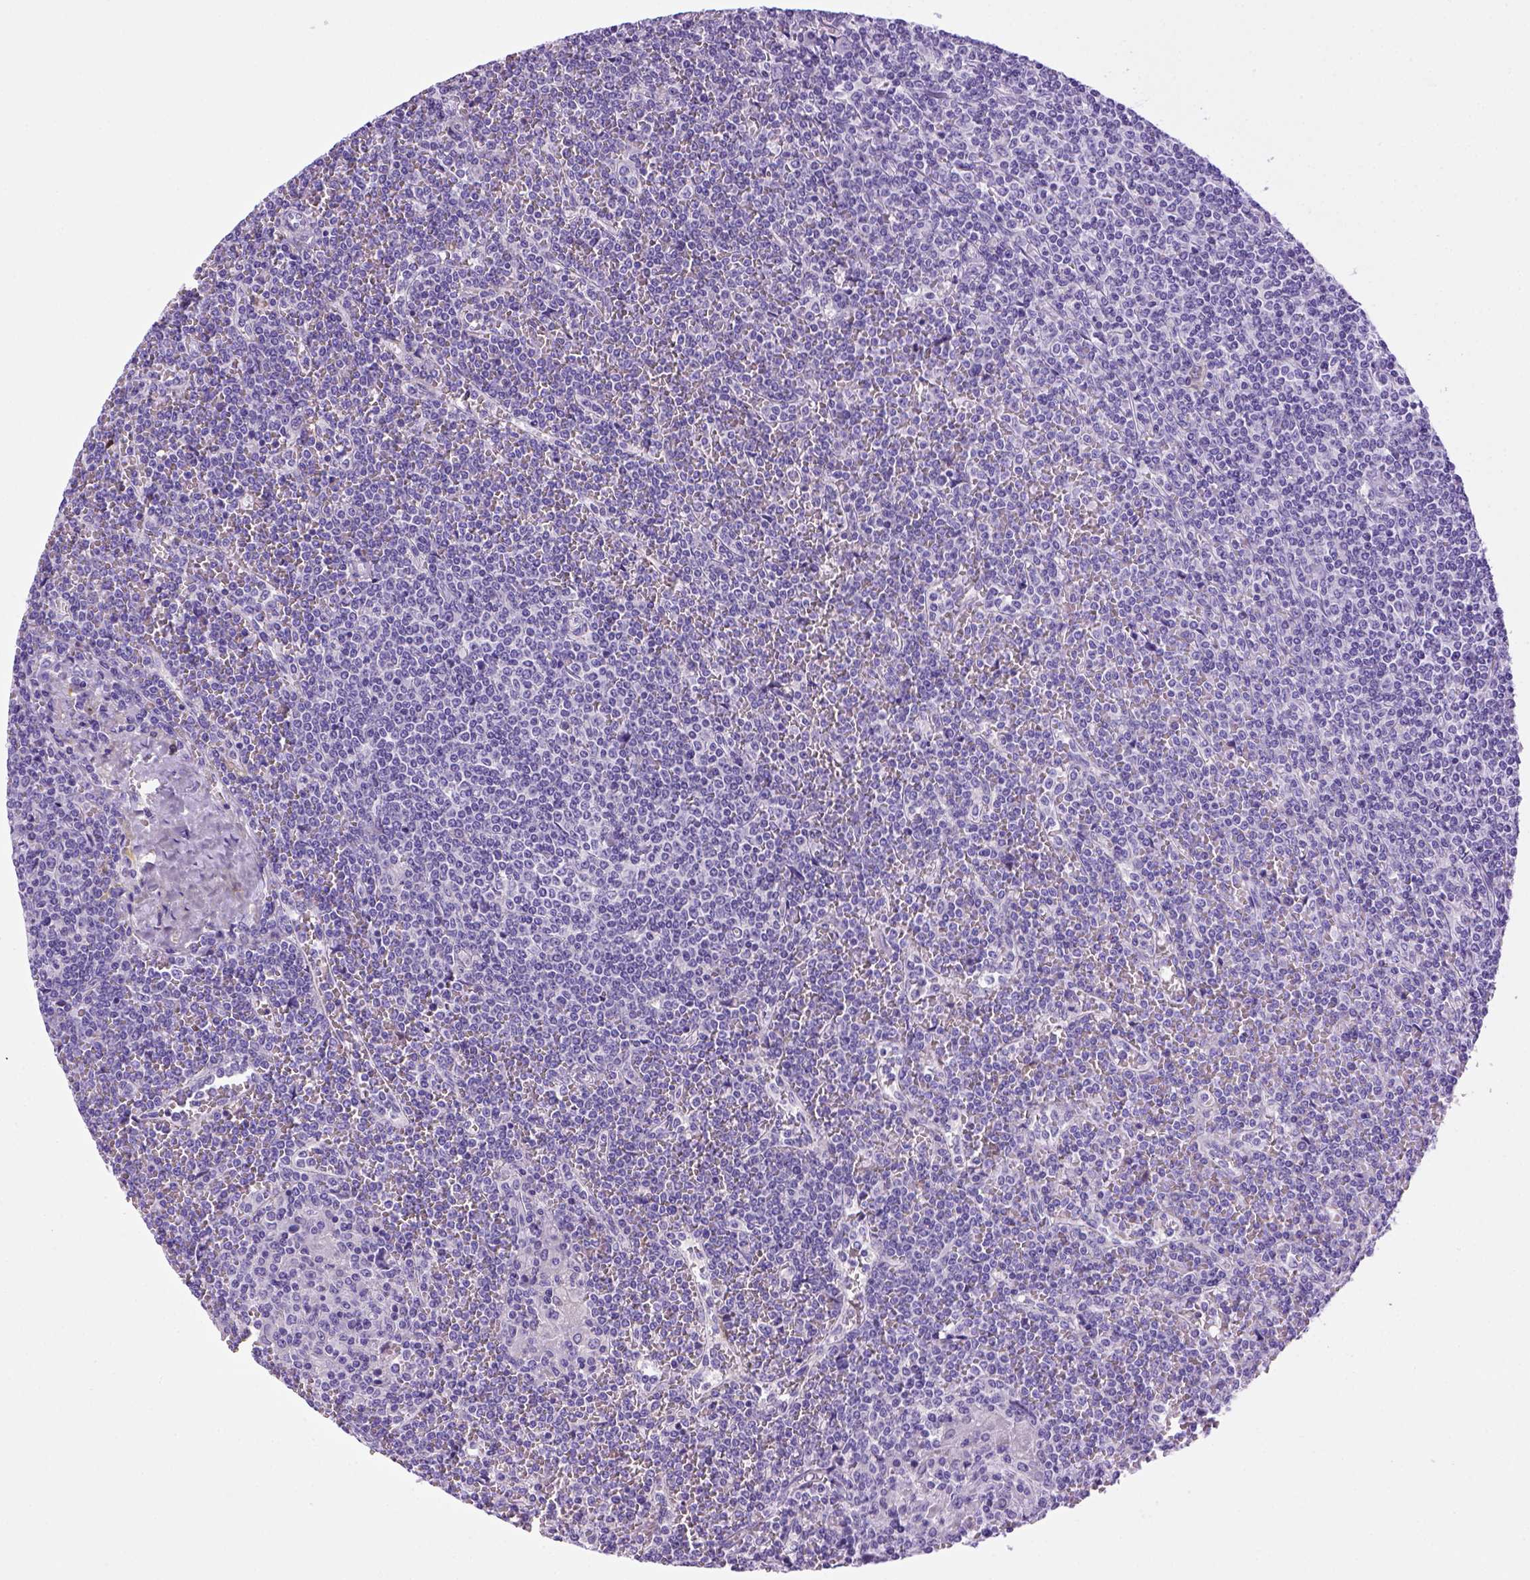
{"staining": {"intensity": "negative", "quantity": "none", "location": "none"}, "tissue": "lymphoma", "cell_type": "Tumor cells", "image_type": "cancer", "snomed": [{"axis": "morphology", "description": "Malignant lymphoma, non-Hodgkin's type, Low grade"}, {"axis": "topography", "description": "Spleen"}], "caption": "IHC photomicrograph of neoplastic tissue: lymphoma stained with DAB exhibits no significant protein positivity in tumor cells.", "gene": "SGCG", "patient": {"sex": "female", "age": 19}}